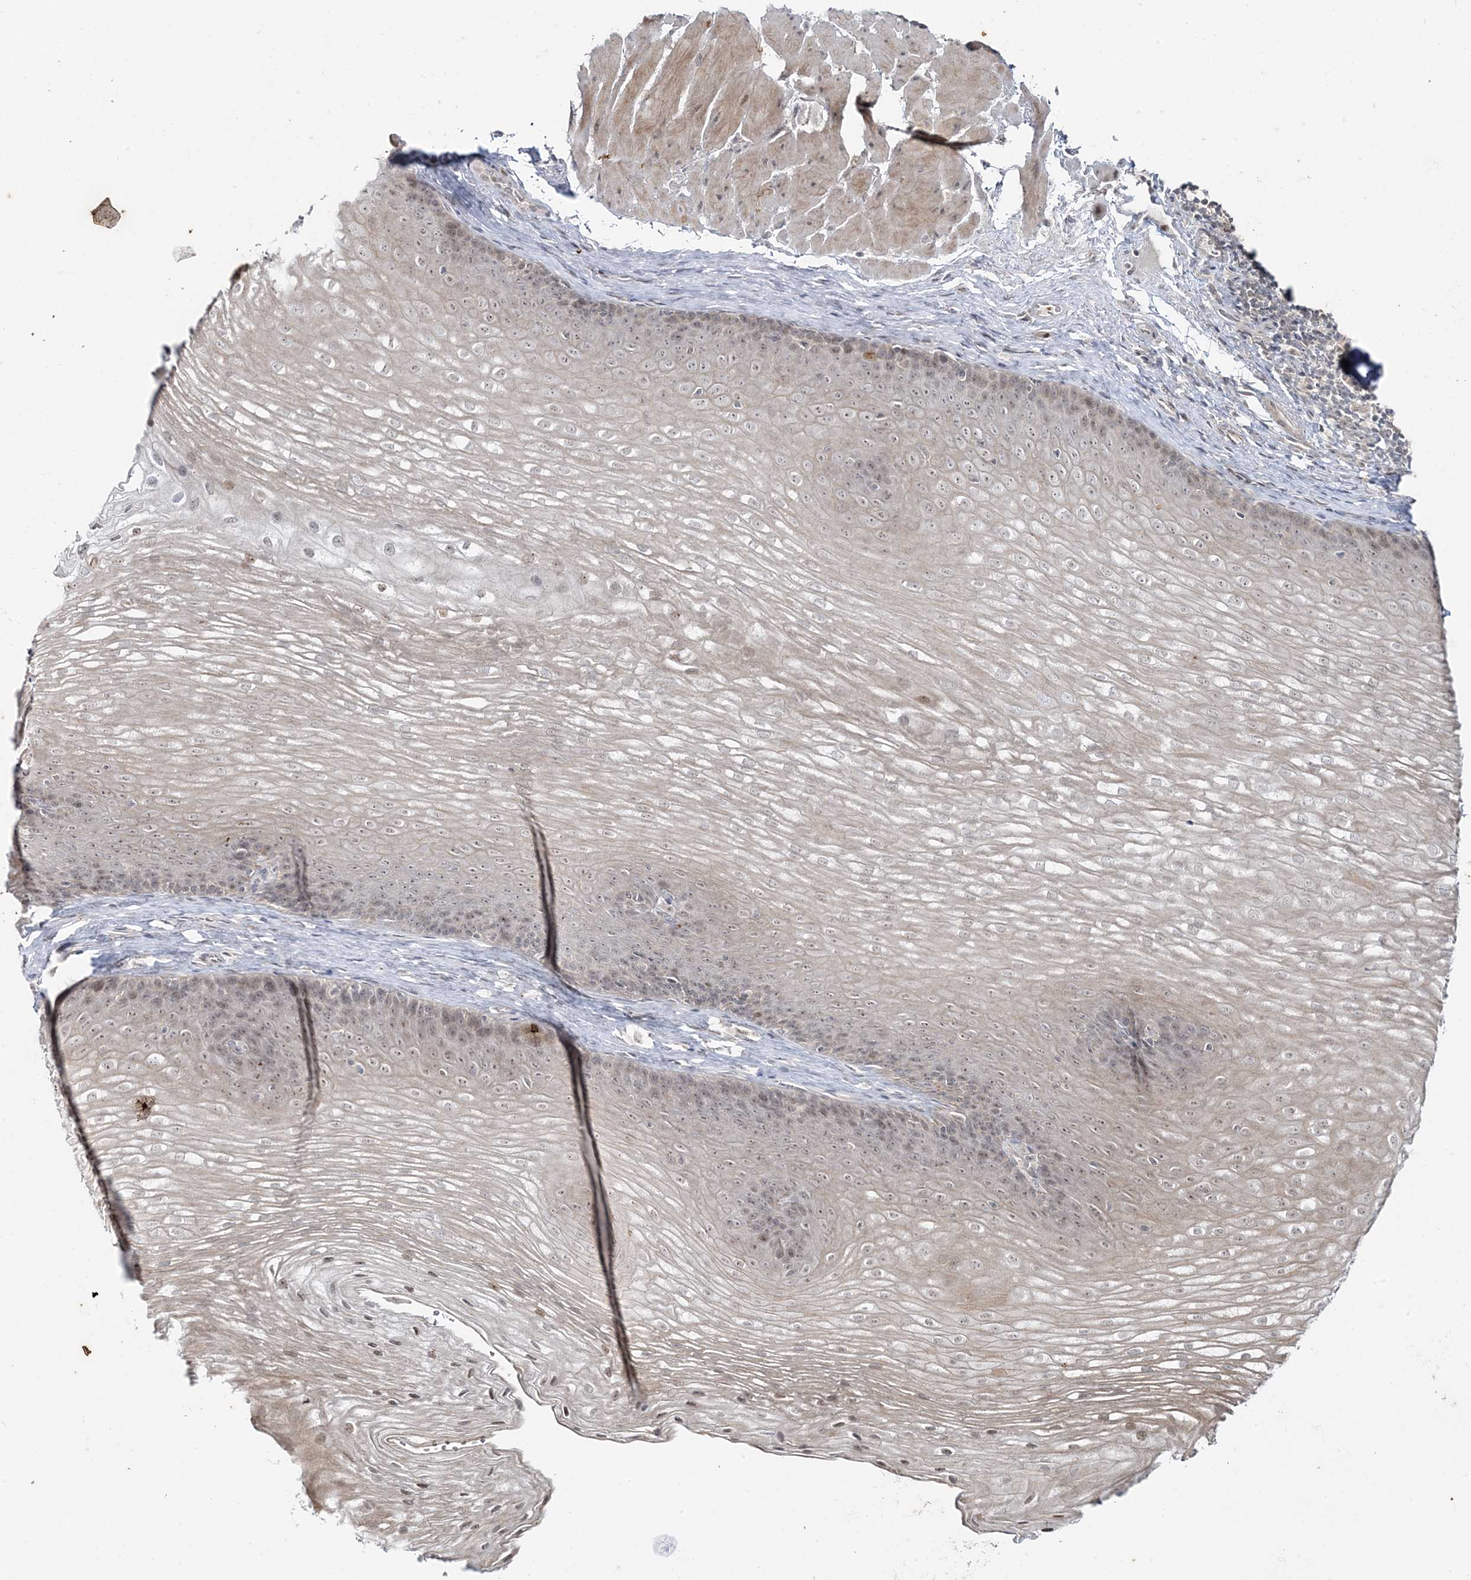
{"staining": {"intensity": "weak", "quantity": "25%-75%", "location": "cytoplasmic/membranous,nuclear"}, "tissue": "esophagus", "cell_type": "Squamous epithelial cells", "image_type": "normal", "snomed": [{"axis": "morphology", "description": "Normal tissue, NOS"}, {"axis": "topography", "description": "Esophagus"}], "caption": "IHC of benign human esophagus exhibits low levels of weak cytoplasmic/membranous,nuclear staining in approximately 25%-75% of squamous epithelial cells. (brown staining indicates protein expression, while blue staining denotes nuclei).", "gene": "LEXM", "patient": {"sex": "female", "age": 66}}